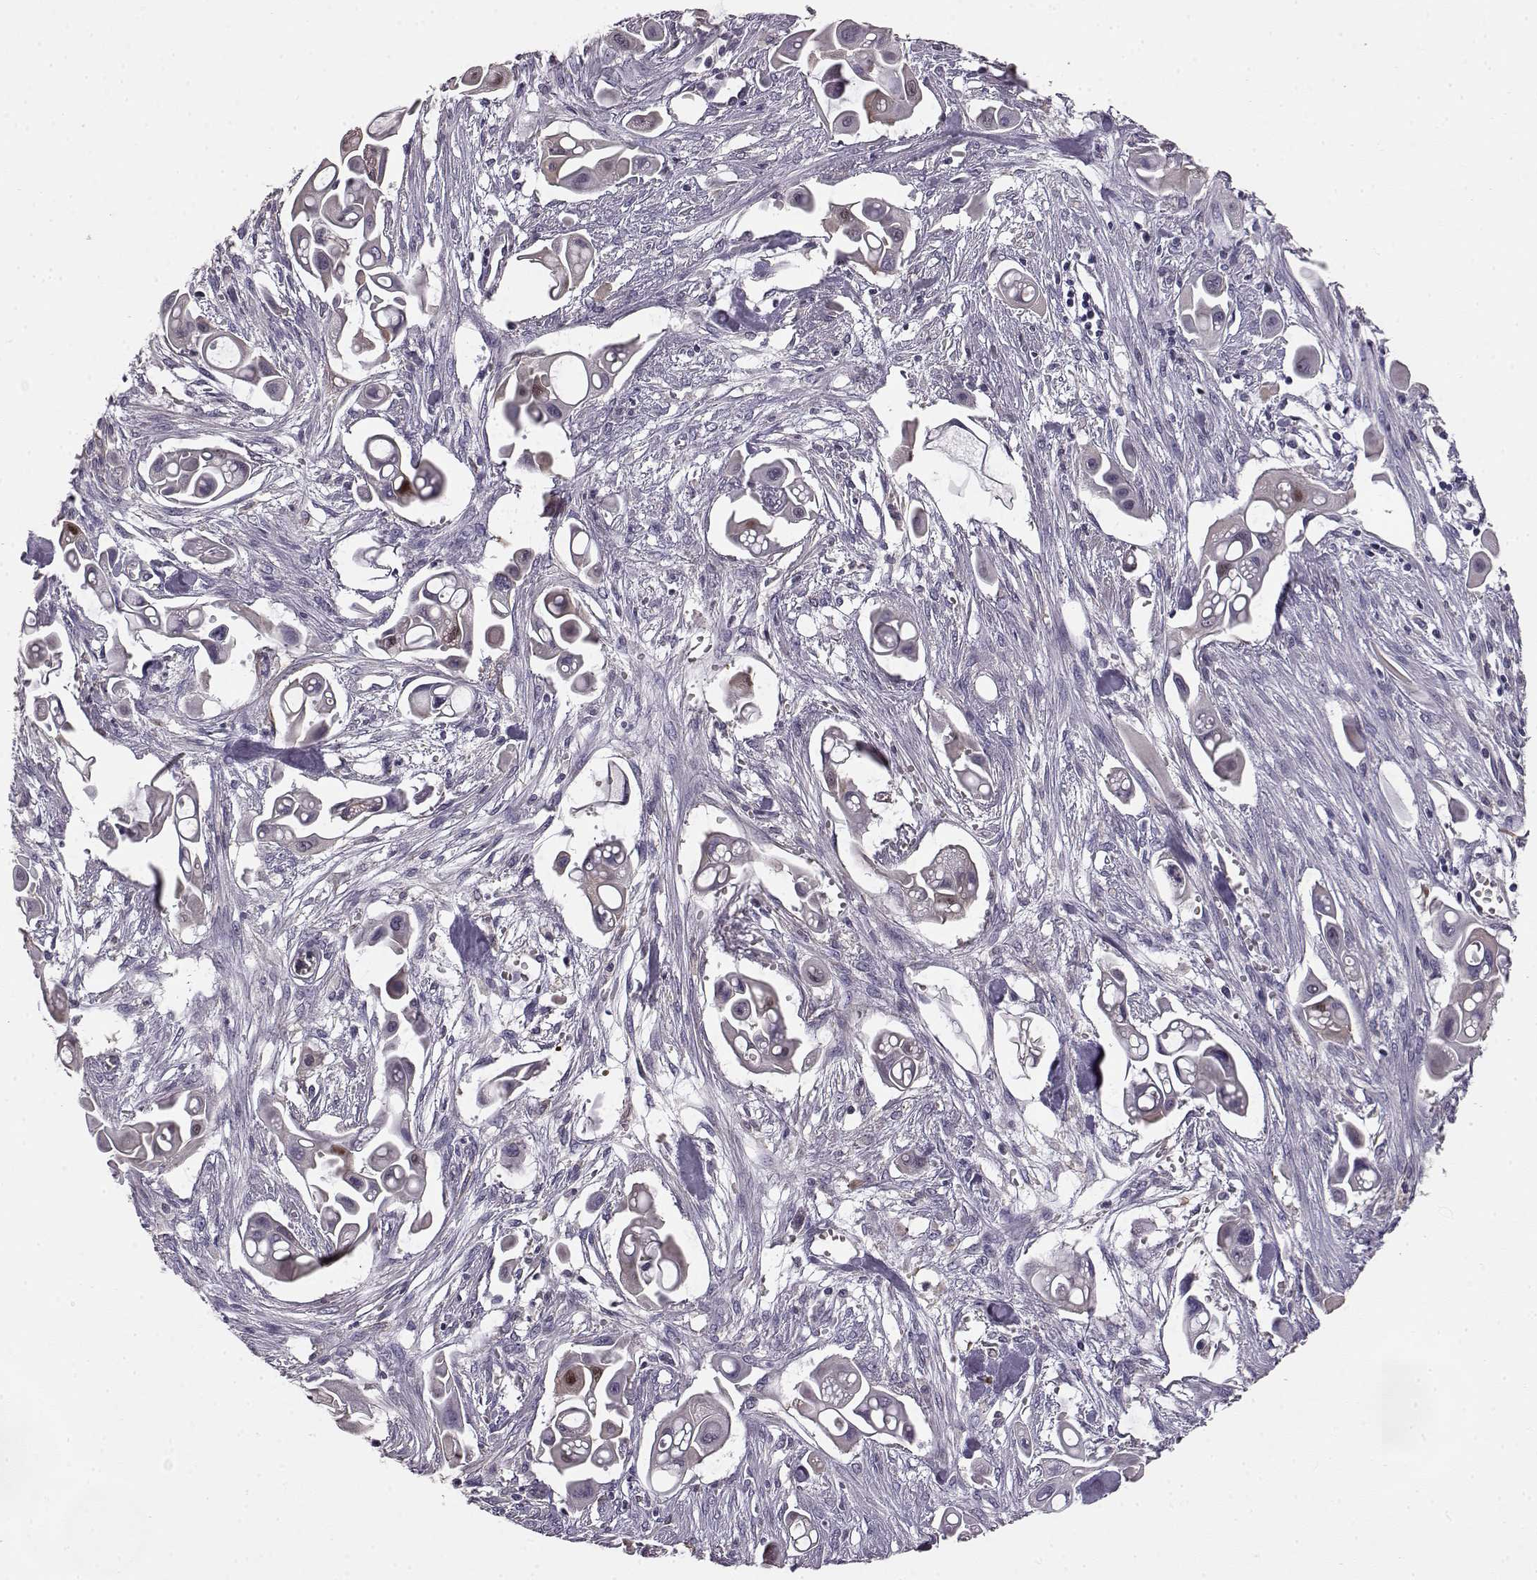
{"staining": {"intensity": "negative", "quantity": "none", "location": "none"}, "tissue": "pancreatic cancer", "cell_type": "Tumor cells", "image_type": "cancer", "snomed": [{"axis": "morphology", "description": "Adenocarcinoma, NOS"}, {"axis": "topography", "description": "Pancreas"}], "caption": "Pancreatic adenocarcinoma was stained to show a protein in brown. There is no significant staining in tumor cells.", "gene": "KRT85", "patient": {"sex": "male", "age": 50}}